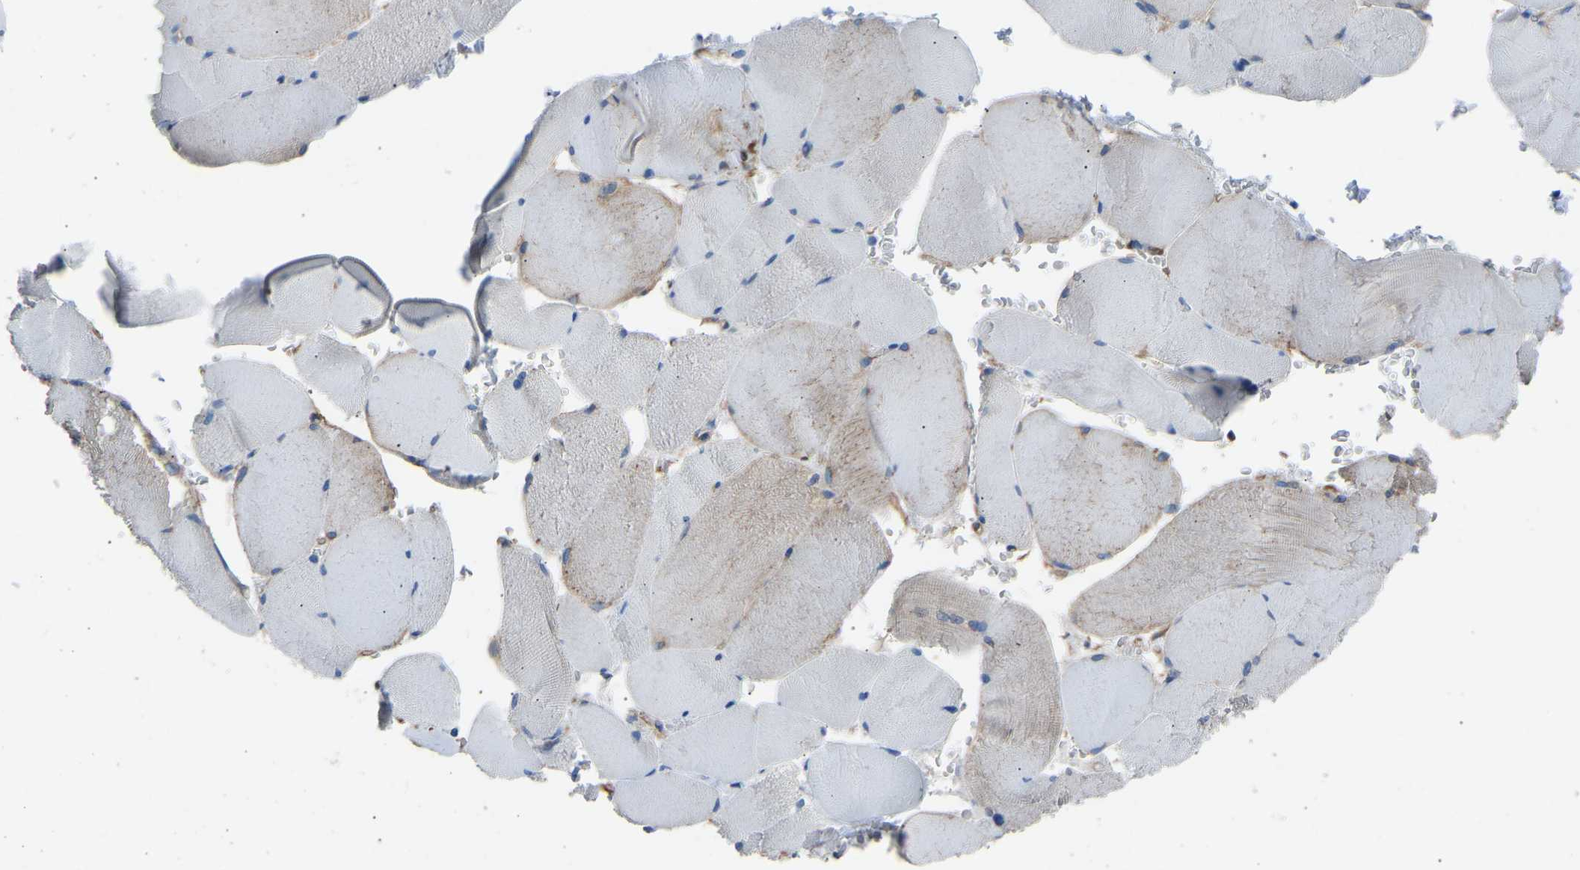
{"staining": {"intensity": "moderate", "quantity": "<25%", "location": "cytoplasmic/membranous"}, "tissue": "skeletal muscle", "cell_type": "Myocytes", "image_type": "normal", "snomed": [{"axis": "morphology", "description": "Normal tissue, NOS"}, {"axis": "topography", "description": "Skin"}, {"axis": "topography", "description": "Skeletal muscle"}], "caption": "High-power microscopy captured an immunohistochemistry photomicrograph of benign skeletal muscle, revealing moderate cytoplasmic/membranous expression in approximately <25% of myocytes.", "gene": "MYH10", "patient": {"sex": "male", "age": 83}}